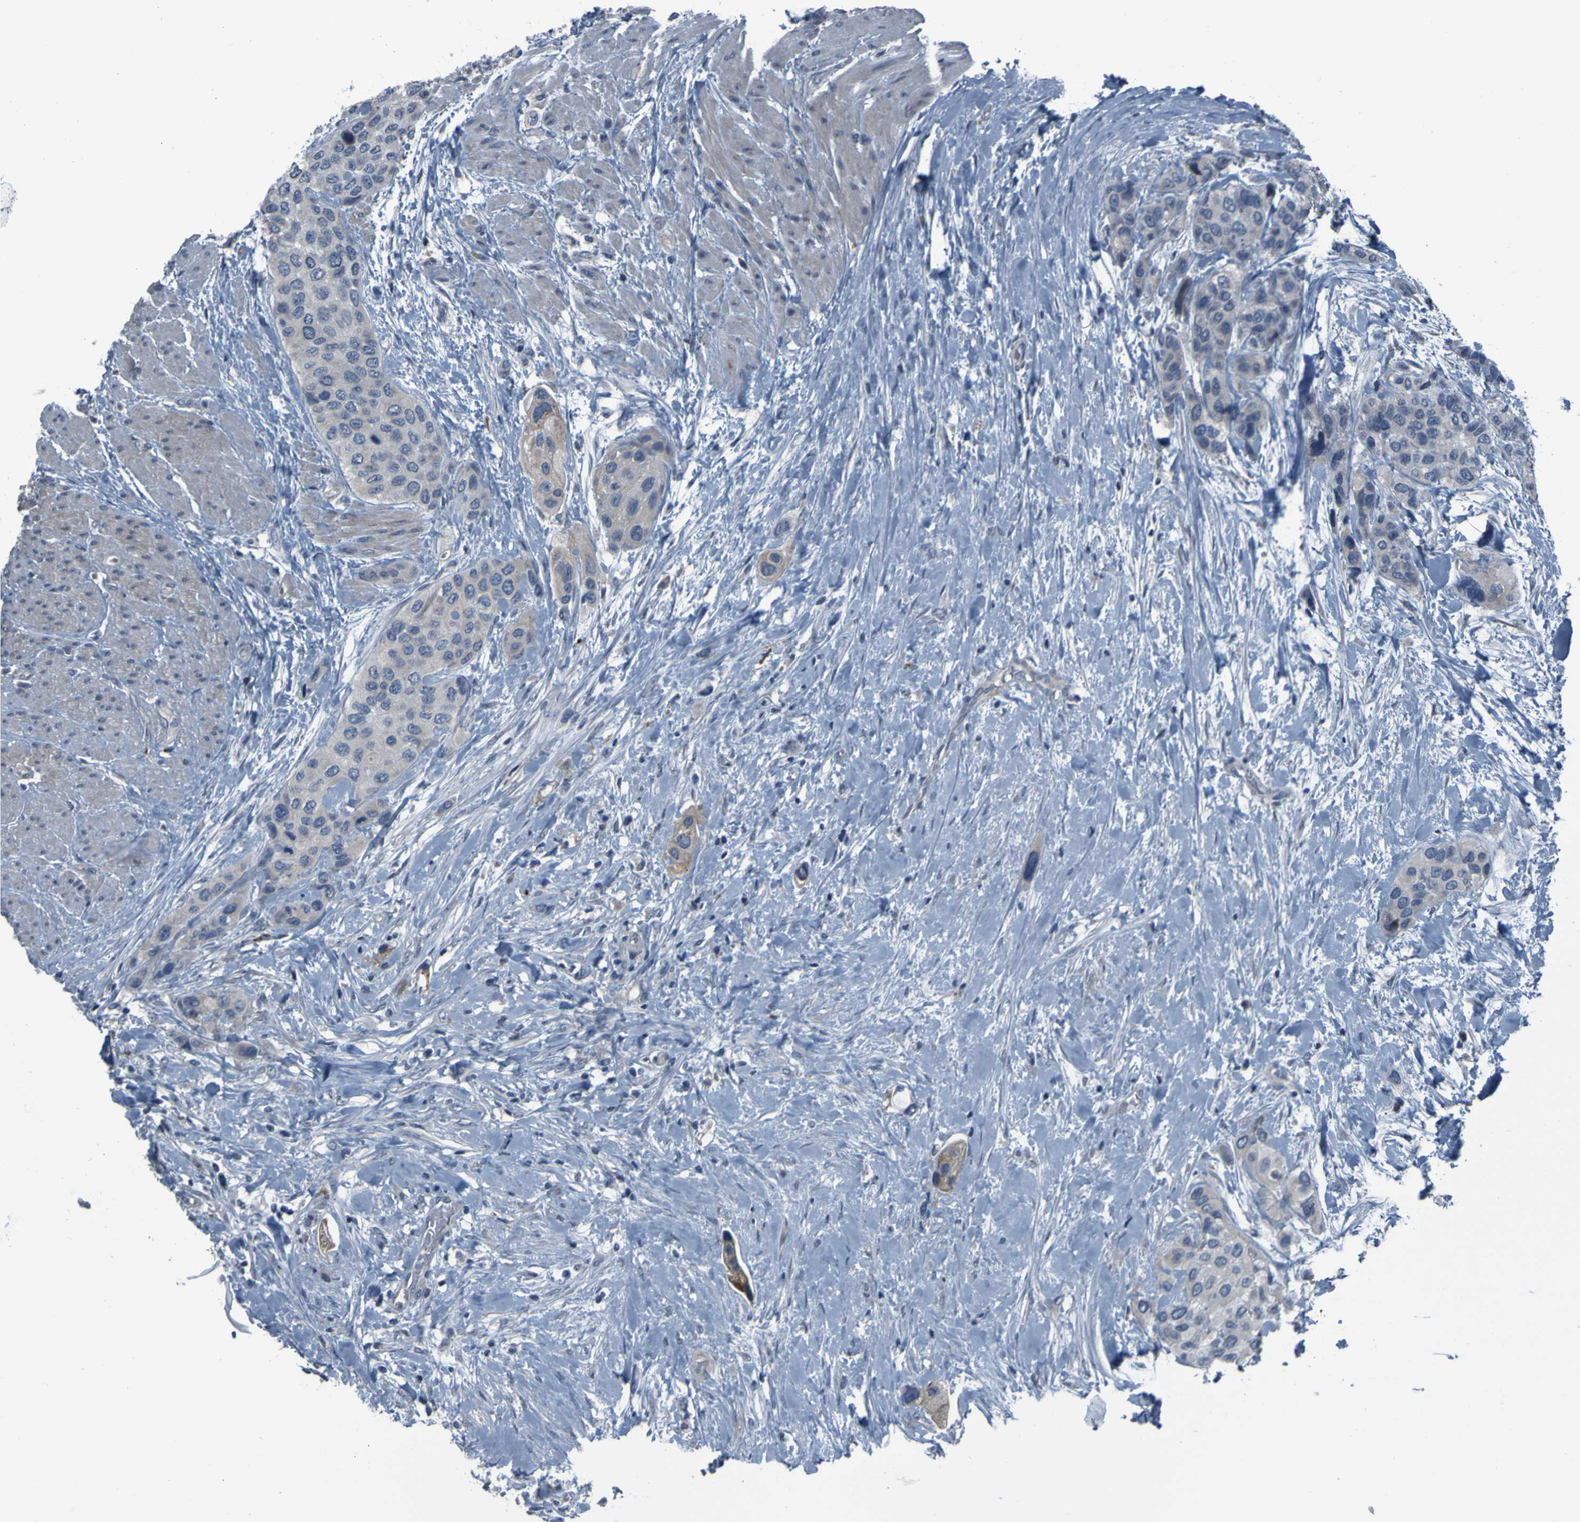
{"staining": {"intensity": "weak", "quantity": "<25%", "location": "cytoplasmic/membranous"}, "tissue": "urothelial cancer", "cell_type": "Tumor cells", "image_type": "cancer", "snomed": [{"axis": "morphology", "description": "Urothelial carcinoma, High grade"}, {"axis": "topography", "description": "Urinary bladder"}], "caption": "Image shows no protein staining in tumor cells of urothelial cancer tissue.", "gene": "OSTM1", "patient": {"sex": "female", "age": 56}}